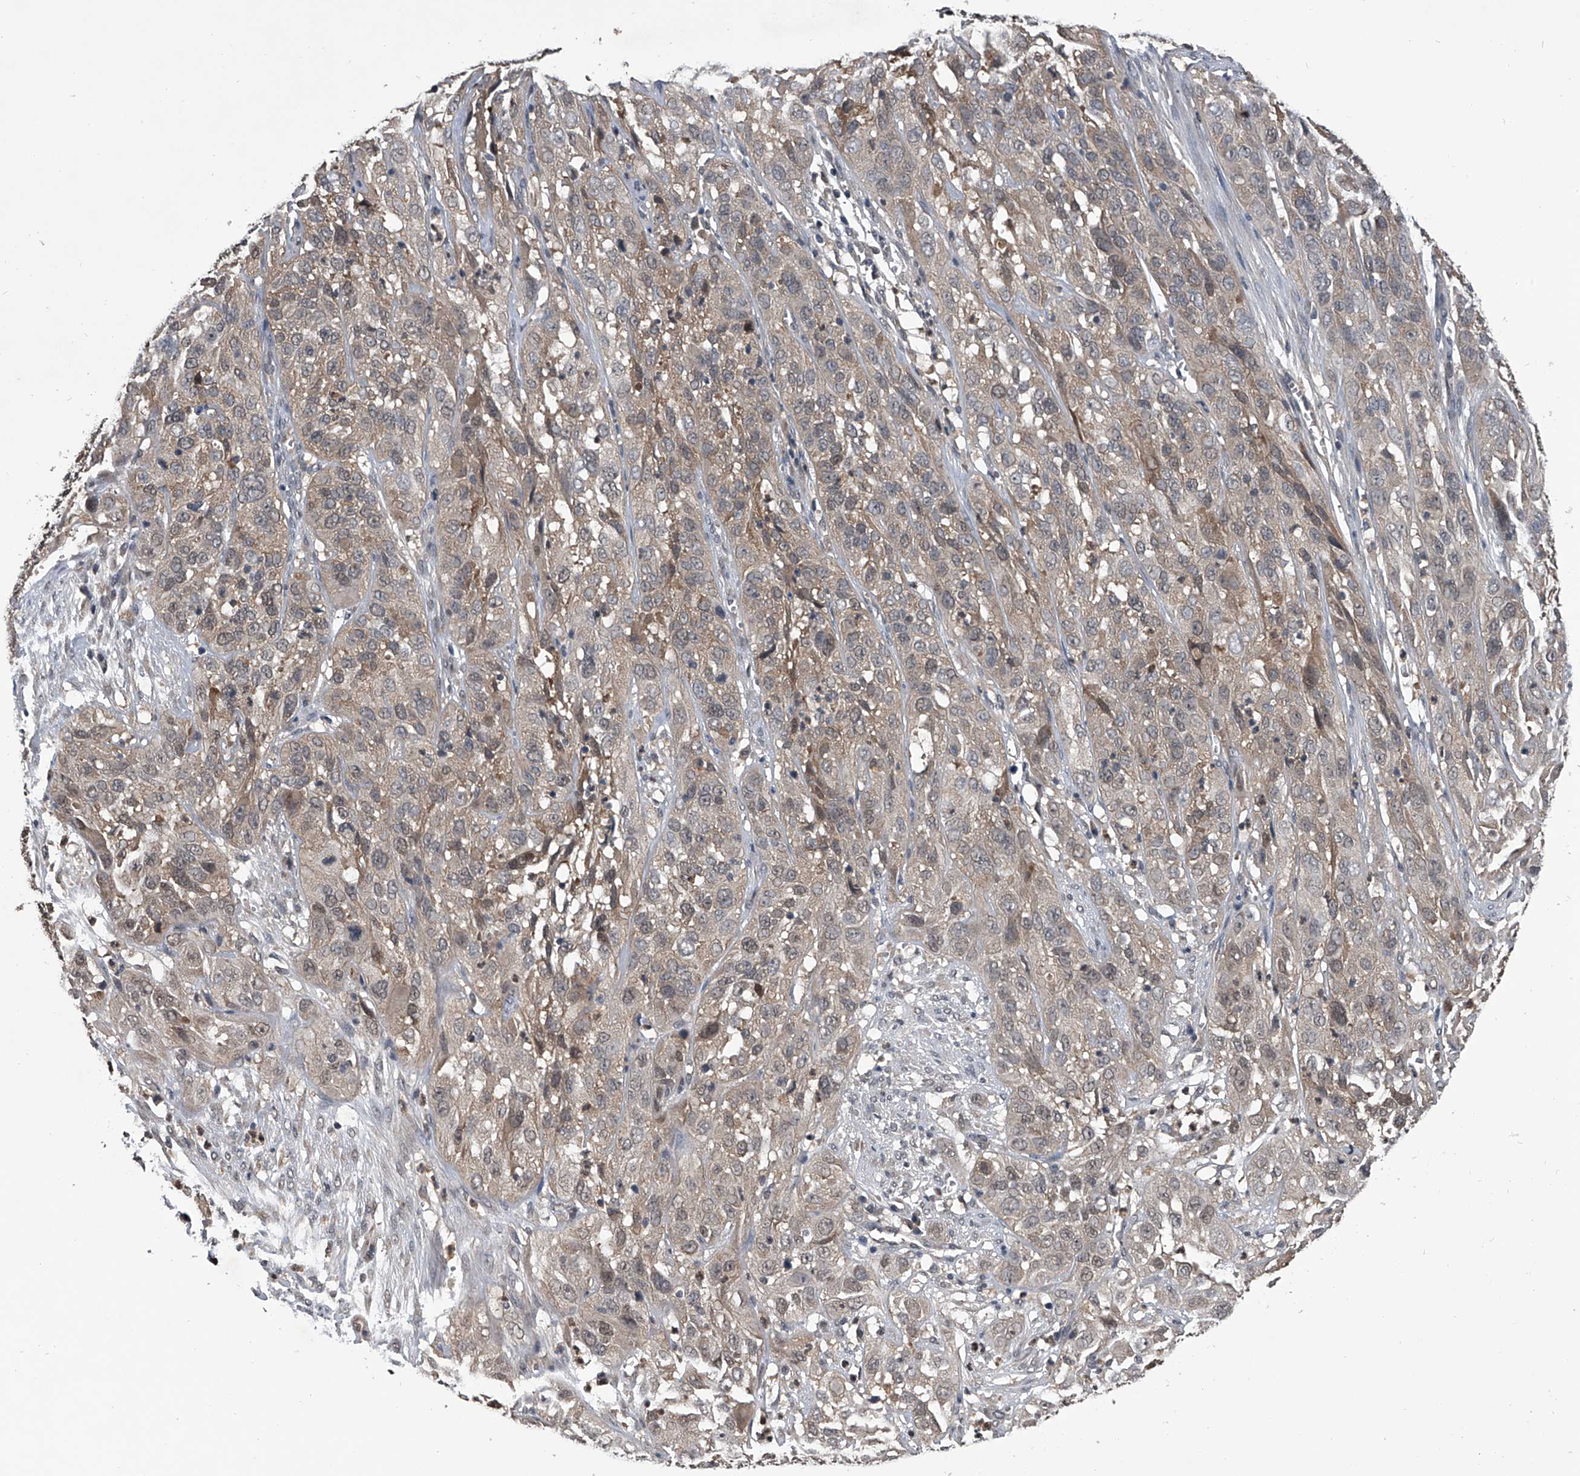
{"staining": {"intensity": "weak", "quantity": "25%-75%", "location": "cytoplasmic/membranous"}, "tissue": "cervical cancer", "cell_type": "Tumor cells", "image_type": "cancer", "snomed": [{"axis": "morphology", "description": "Squamous cell carcinoma, NOS"}, {"axis": "topography", "description": "Cervix"}], "caption": "Protein expression analysis of human squamous cell carcinoma (cervical) reveals weak cytoplasmic/membranous expression in about 25%-75% of tumor cells.", "gene": "TSNAX", "patient": {"sex": "female", "age": 32}}